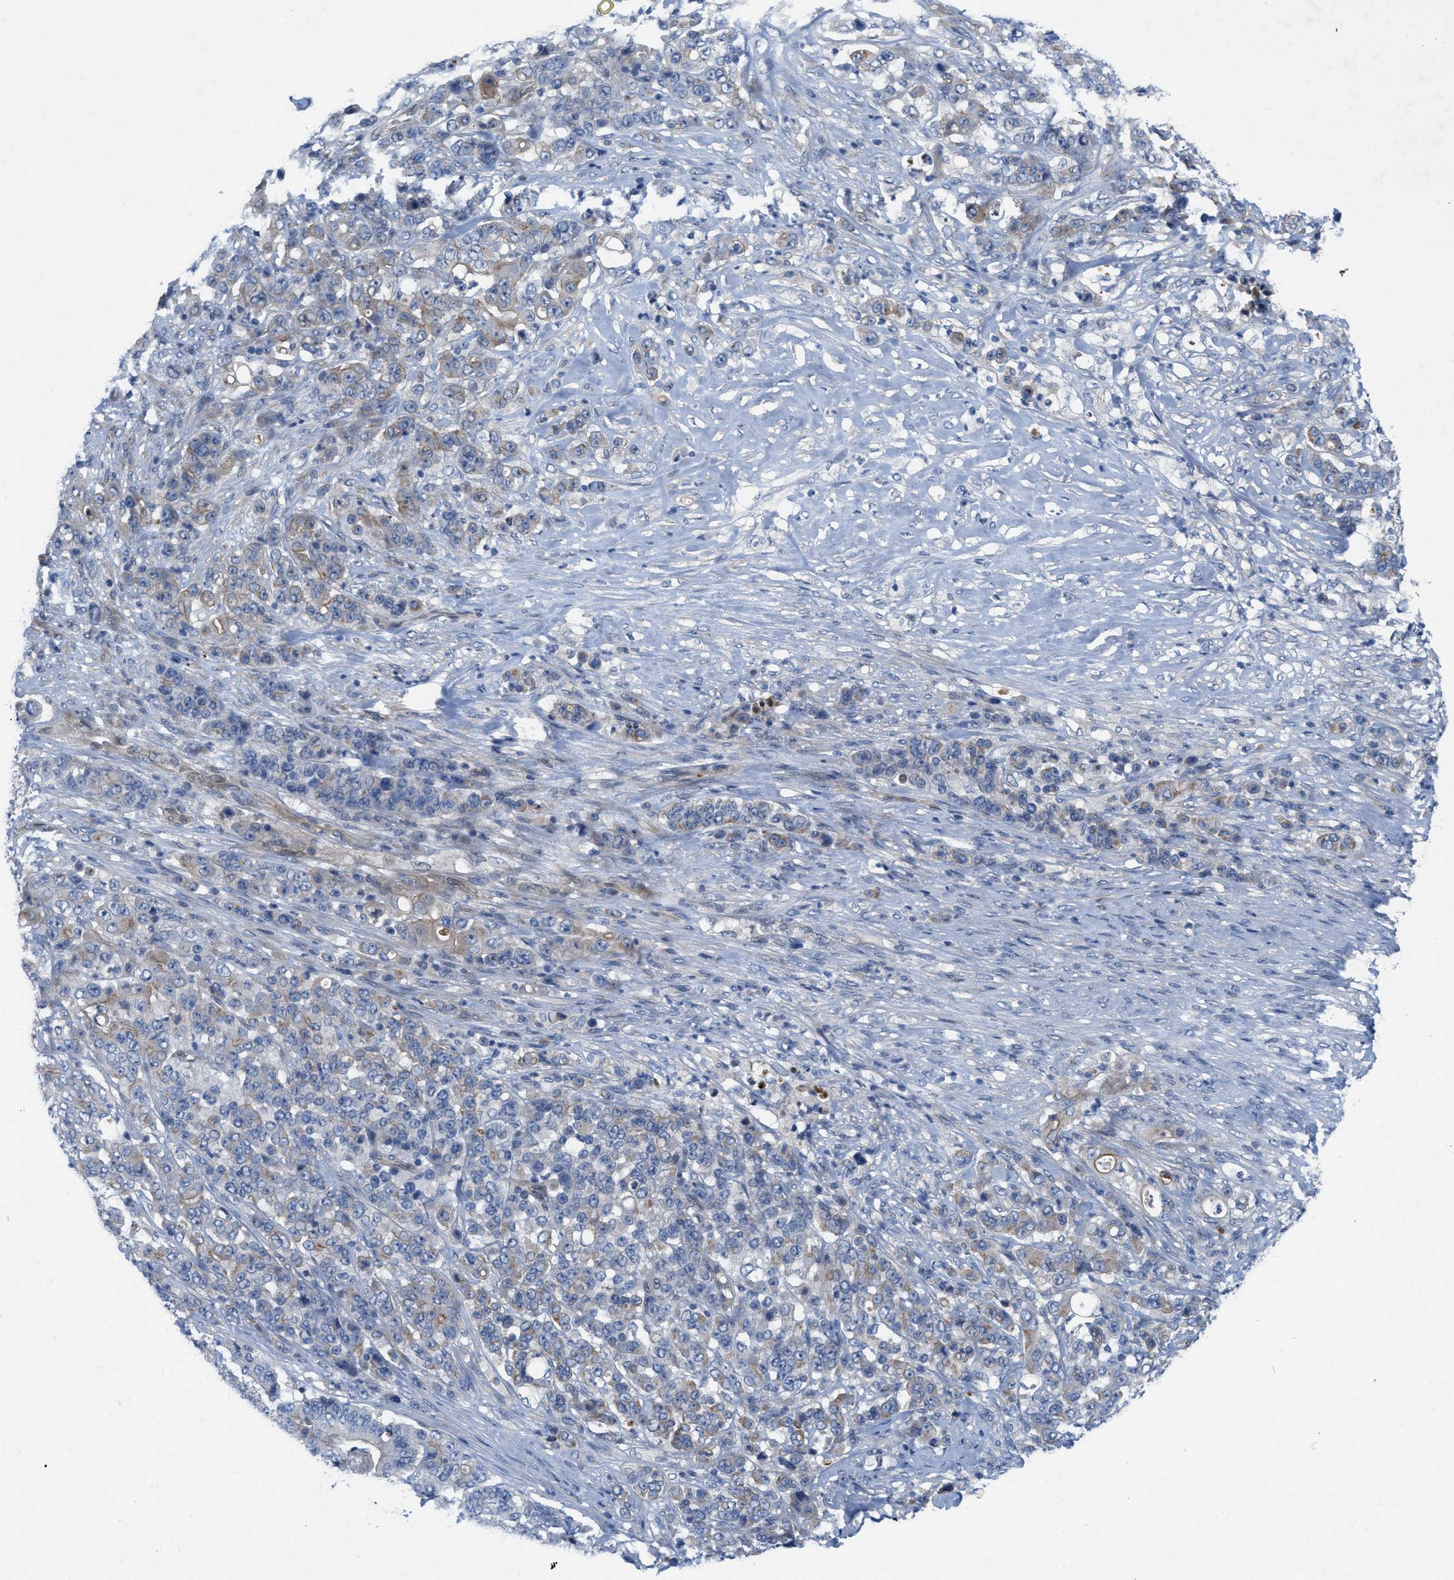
{"staining": {"intensity": "weak", "quantity": "<25%", "location": "cytoplasmic/membranous"}, "tissue": "stomach cancer", "cell_type": "Tumor cells", "image_type": "cancer", "snomed": [{"axis": "morphology", "description": "Adenocarcinoma, NOS"}, {"axis": "topography", "description": "Stomach"}], "caption": "Immunohistochemical staining of human stomach cancer (adenocarcinoma) reveals no significant expression in tumor cells.", "gene": "NDEL1", "patient": {"sex": "female", "age": 73}}